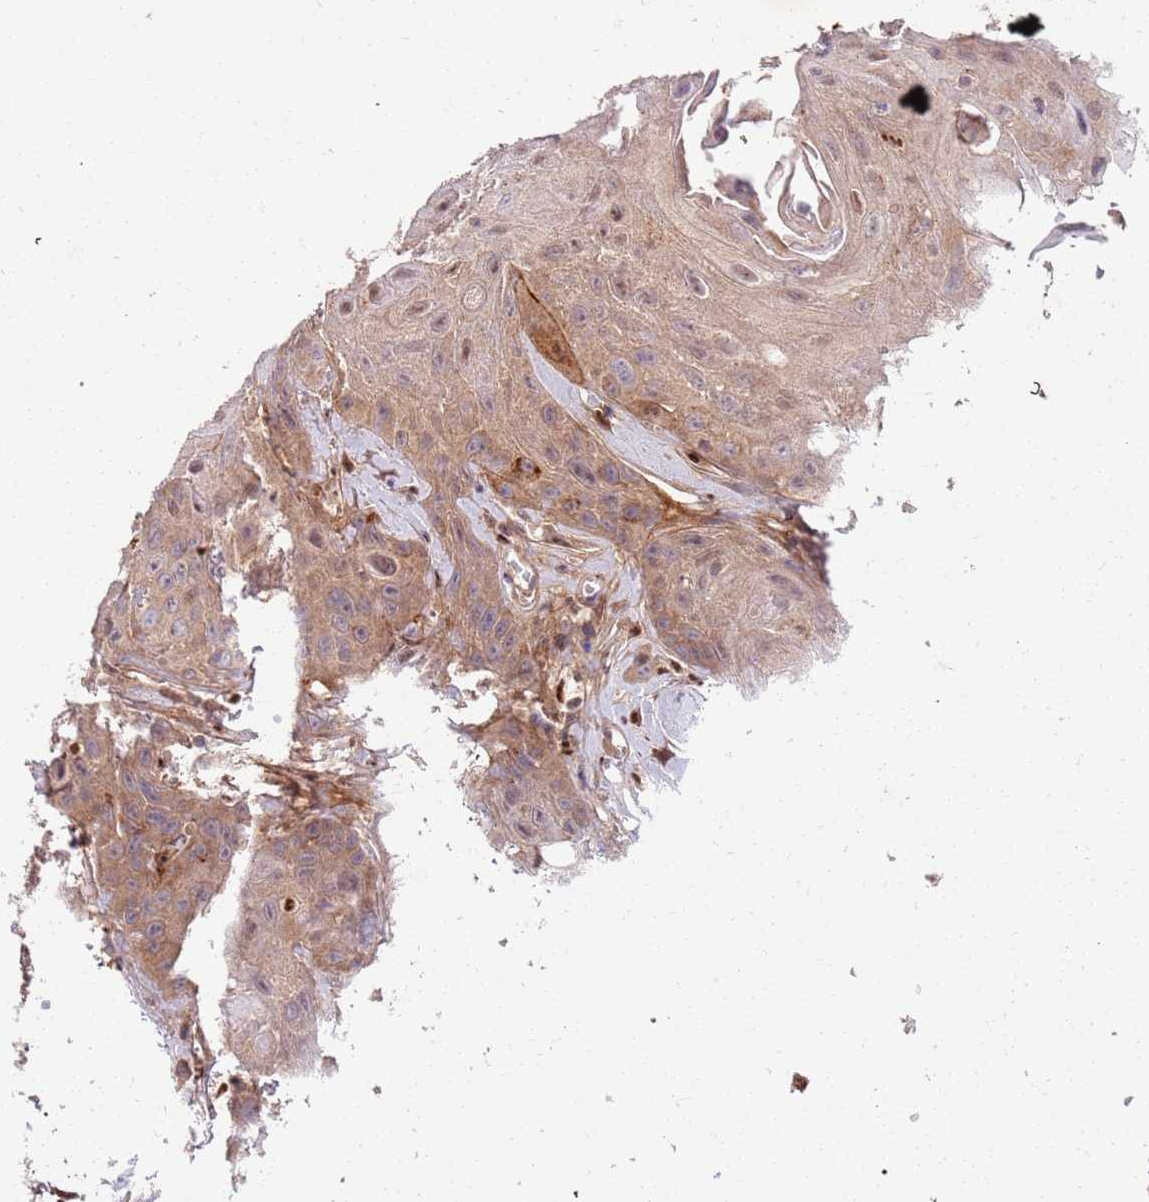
{"staining": {"intensity": "weak", "quantity": ">75%", "location": "cytoplasmic/membranous"}, "tissue": "head and neck cancer", "cell_type": "Tumor cells", "image_type": "cancer", "snomed": [{"axis": "morphology", "description": "Squamous cell carcinoma, NOS"}, {"axis": "topography", "description": "Head-Neck"}], "caption": "Immunohistochemical staining of human head and neck cancer (squamous cell carcinoma) shows low levels of weak cytoplasmic/membranous staining in approximately >75% of tumor cells. (DAB IHC with brightfield microscopy, high magnification).", "gene": "OSBP", "patient": {"sex": "female", "age": 59}}